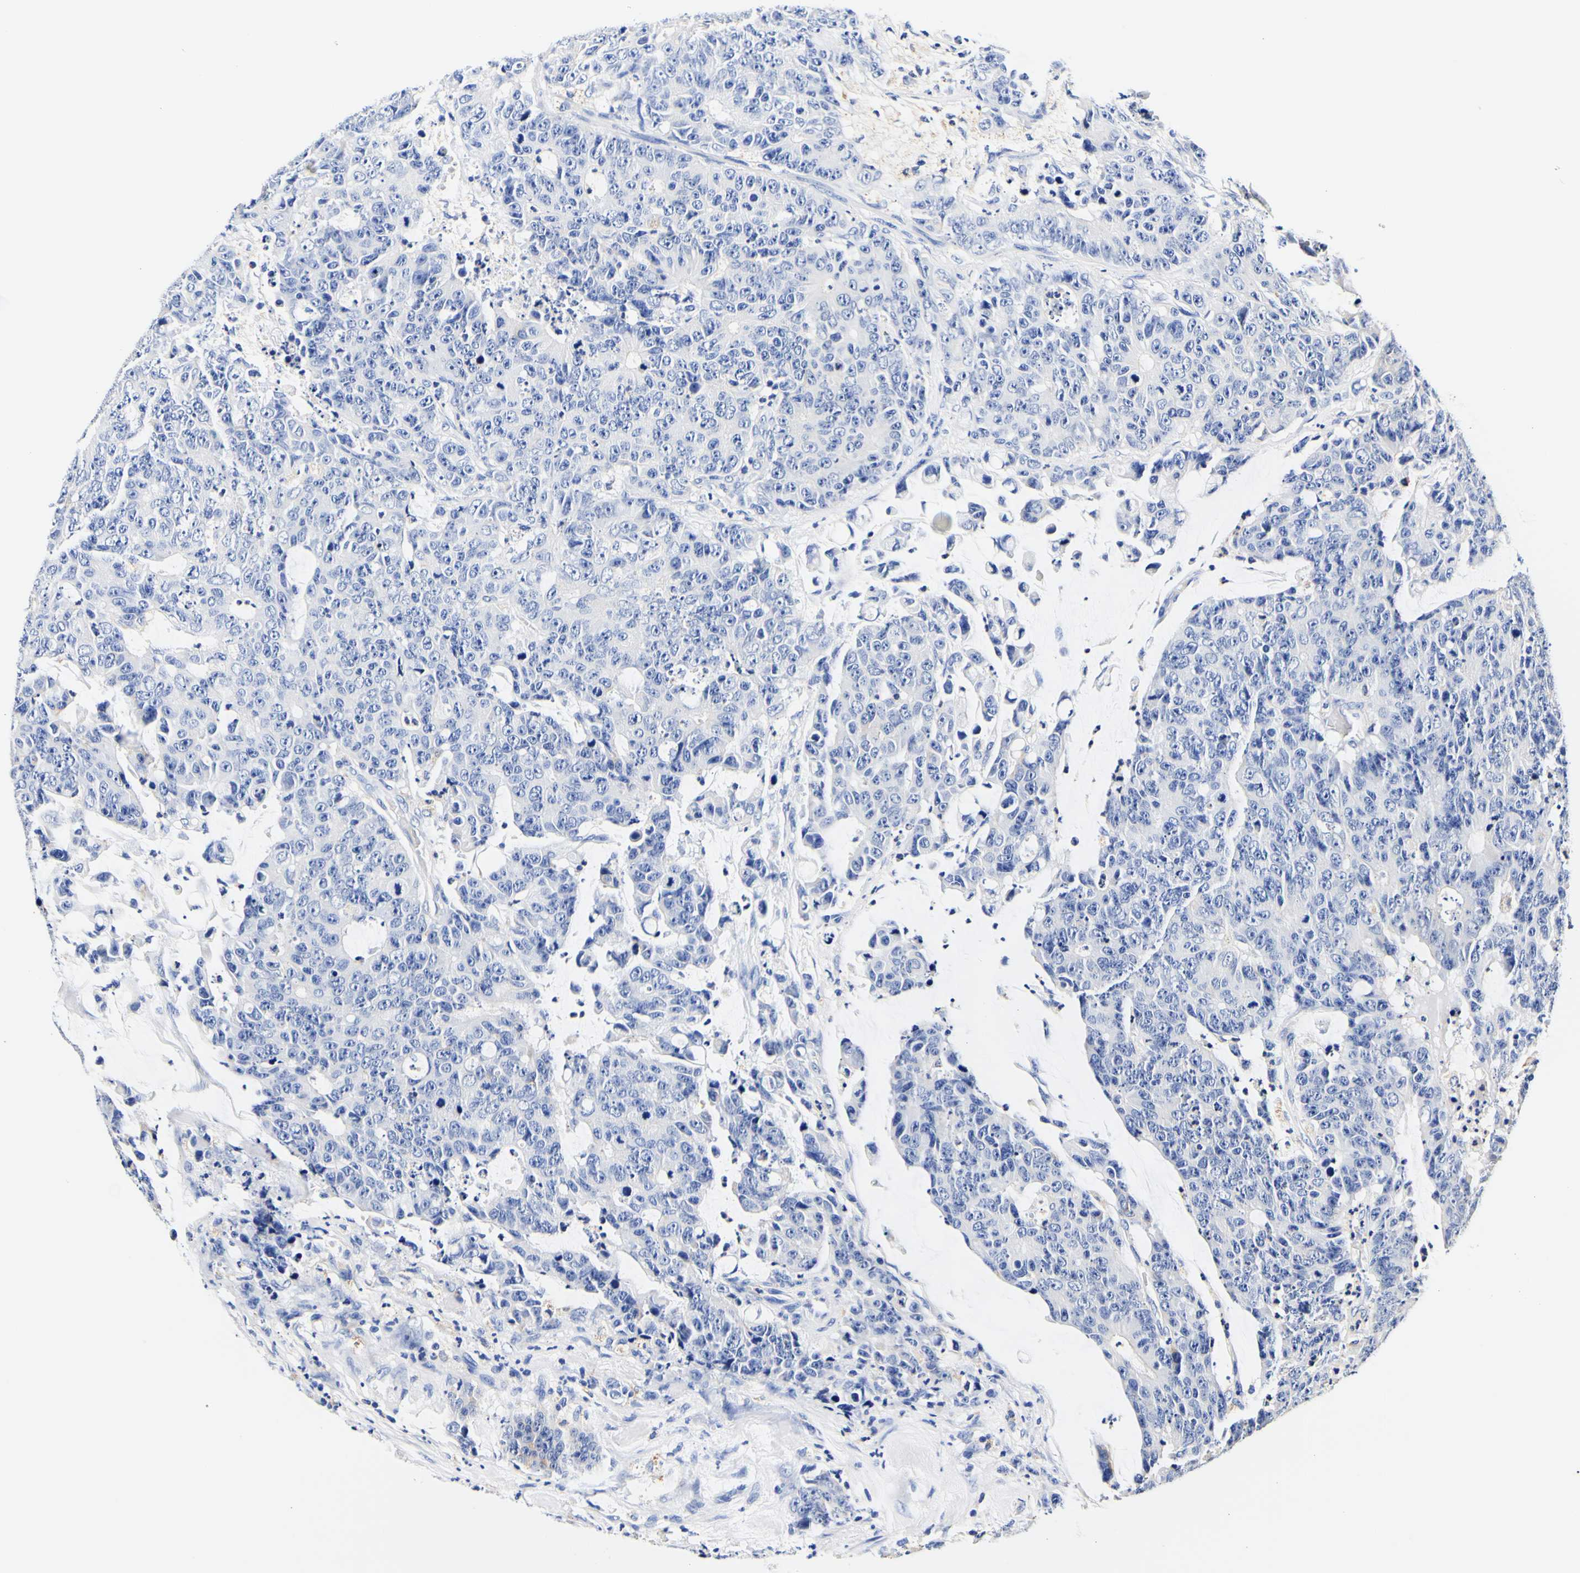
{"staining": {"intensity": "negative", "quantity": "none", "location": "none"}, "tissue": "colorectal cancer", "cell_type": "Tumor cells", "image_type": "cancer", "snomed": [{"axis": "morphology", "description": "Adenocarcinoma, NOS"}, {"axis": "topography", "description": "Colon"}], "caption": "Human colorectal adenocarcinoma stained for a protein using IHC reveals no expression in tumor cells.", "gene": "CAMK4", "patient": {"sex": "female", "age": 86}}